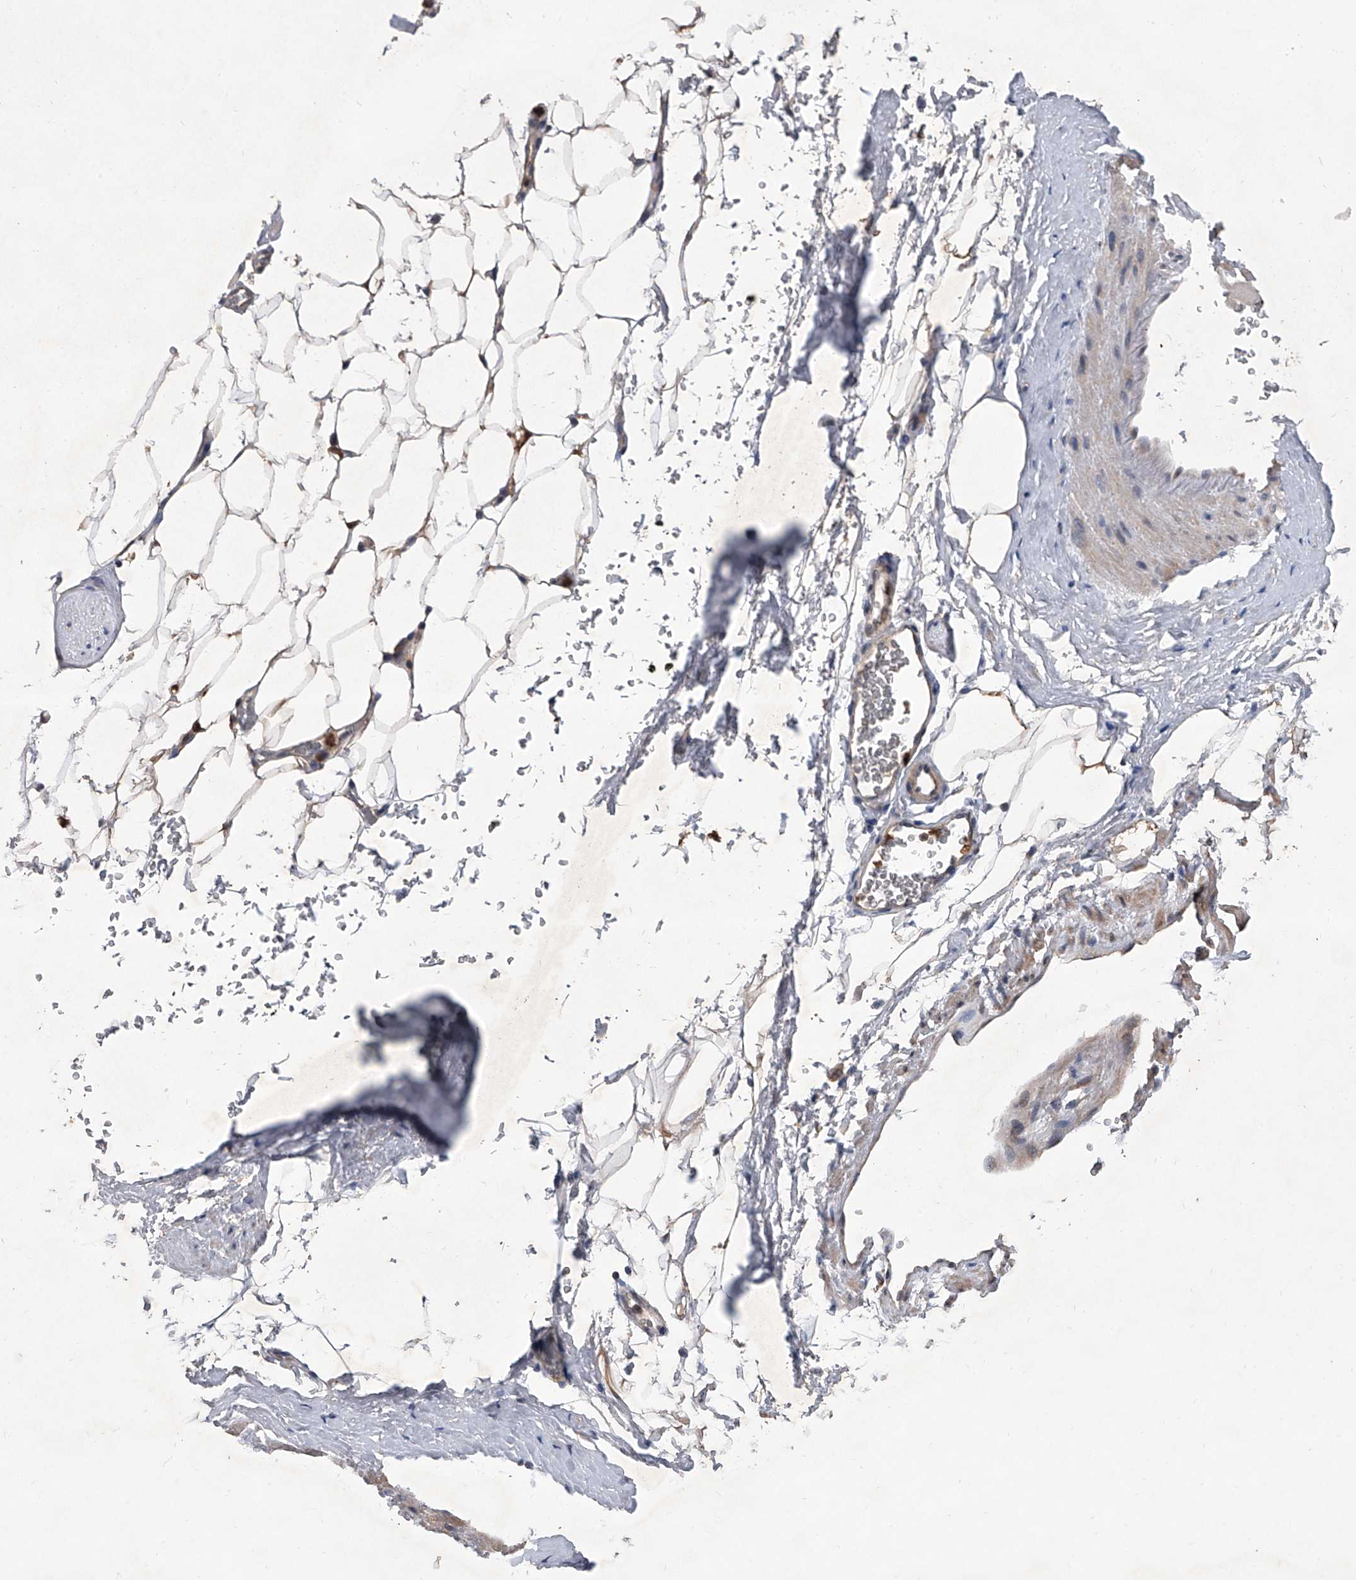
{"staining": {"intensity": "moderate", "quantity": ">75%", "location": "cytoplasmic/membranous"}, "tissue": "adipose tissue", "cell_type": "Adipocytes", "image_type": "normal", "snomed": [{"axis": "morphology", "description": "Normal tissue, NOS"}, {"axis": "morphology", "description": "Adenocarcinoma, Low grade"}, {"axis": "topography", "description": "Prostate"}, {"axis": "topography", "description": "Peripheral nerve tissue"}], "caption": "Adipose tissue stained with immunohistochemistry exhibits moderate cytoplasmic/membranous positivity in approximately >75% of adipocytes. Nuclei are stained in blue.", "gene": "BHLHE23", "patient": {"sex": "male", "age": 63}}